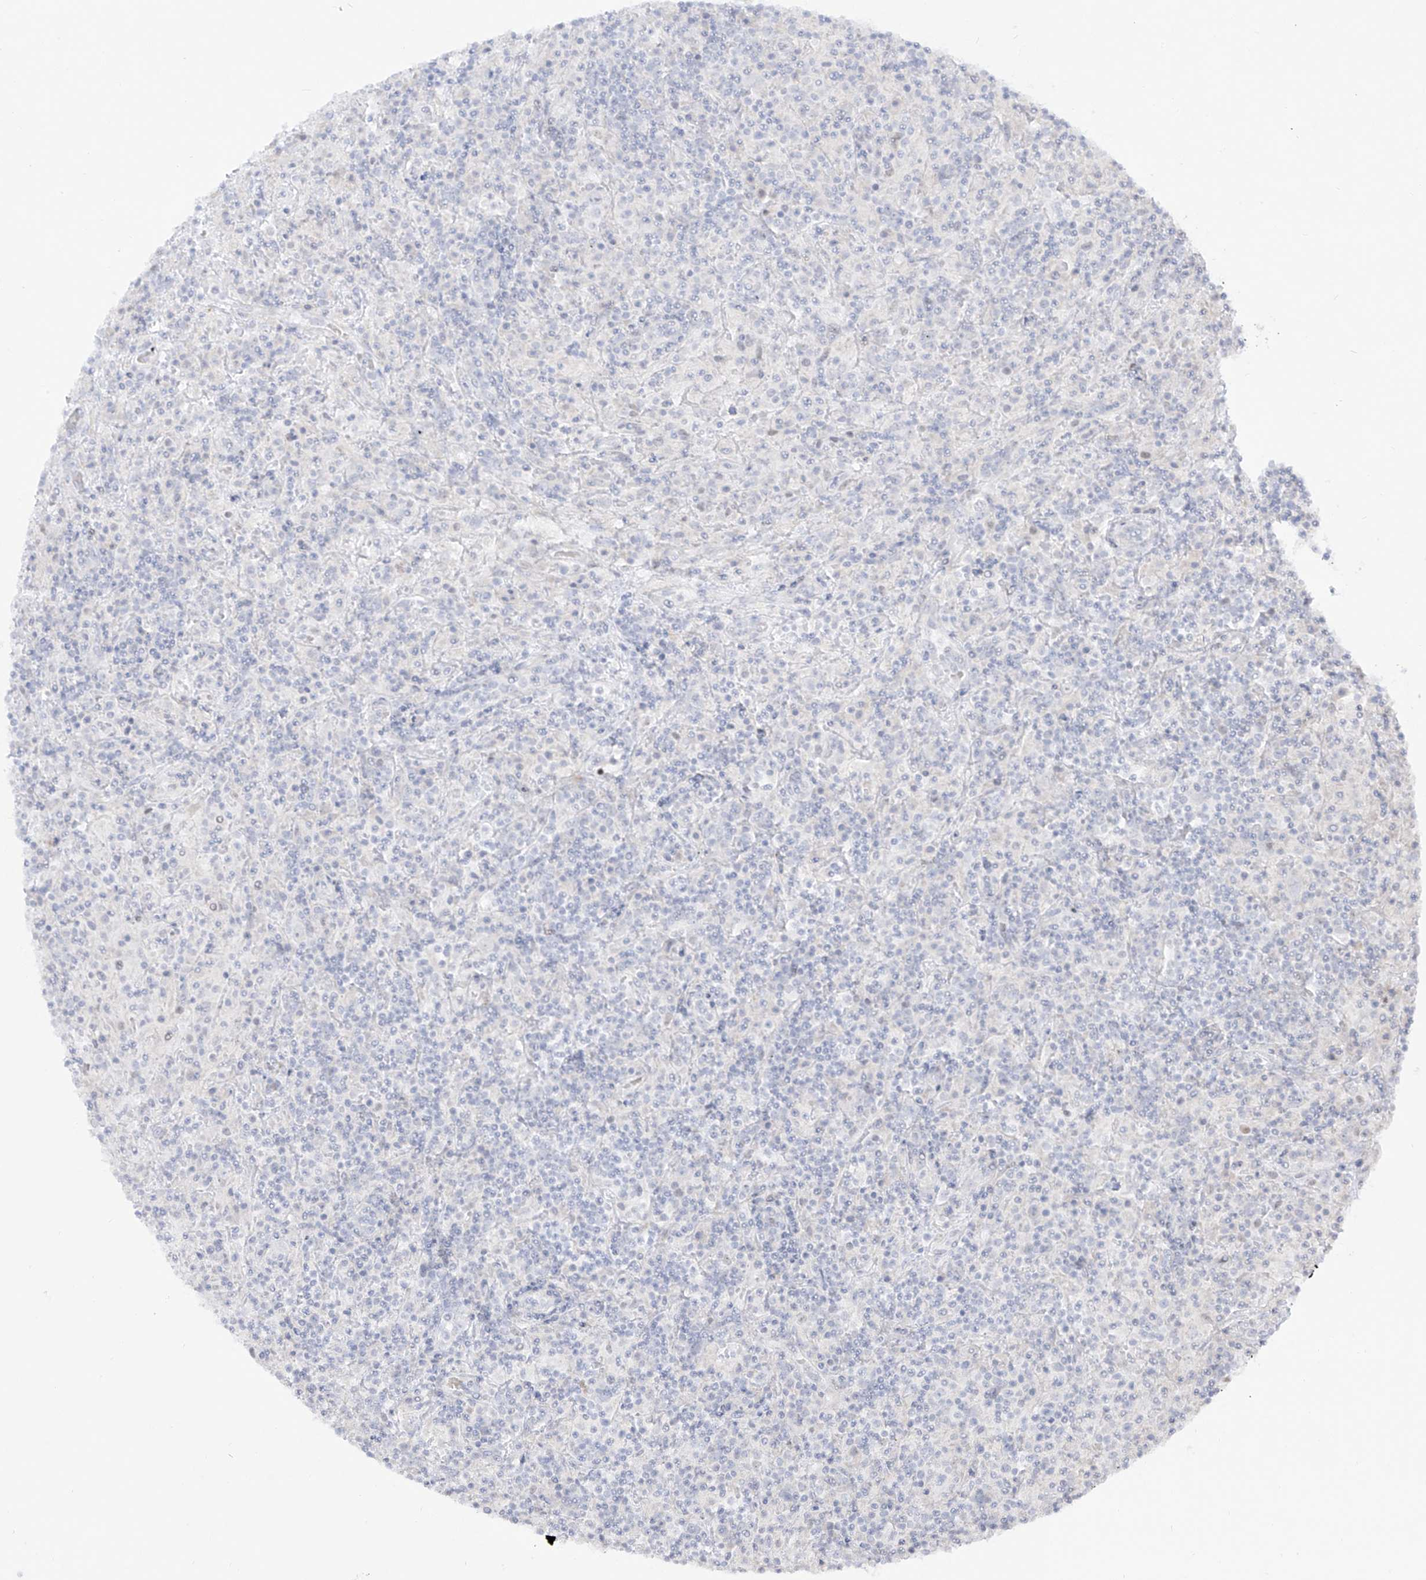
{"staining": {"intensity": "negative", "quantity": "none", "location": "none"}, "tissue": "lymphoma", "cell_type": "Tumor cells", "image_type": "cancer", "snomed": [{"axis": "morphology", "description": "Hodgkin's disease, NOS"}, {"axis": "topography", "description": "Lymph node"}], "caption": "IHC image of neoplastic tissue: human Hodgkin's disease stained with DAB exhibits no significant protein positivity in tumor cells. (Stains: DAB IHC with hematoxylin counter stain, Microscopy: brightfield microscopy at high magnification).", "gene": "DMKN", "patient": {"sex": "male", "age": 70}}